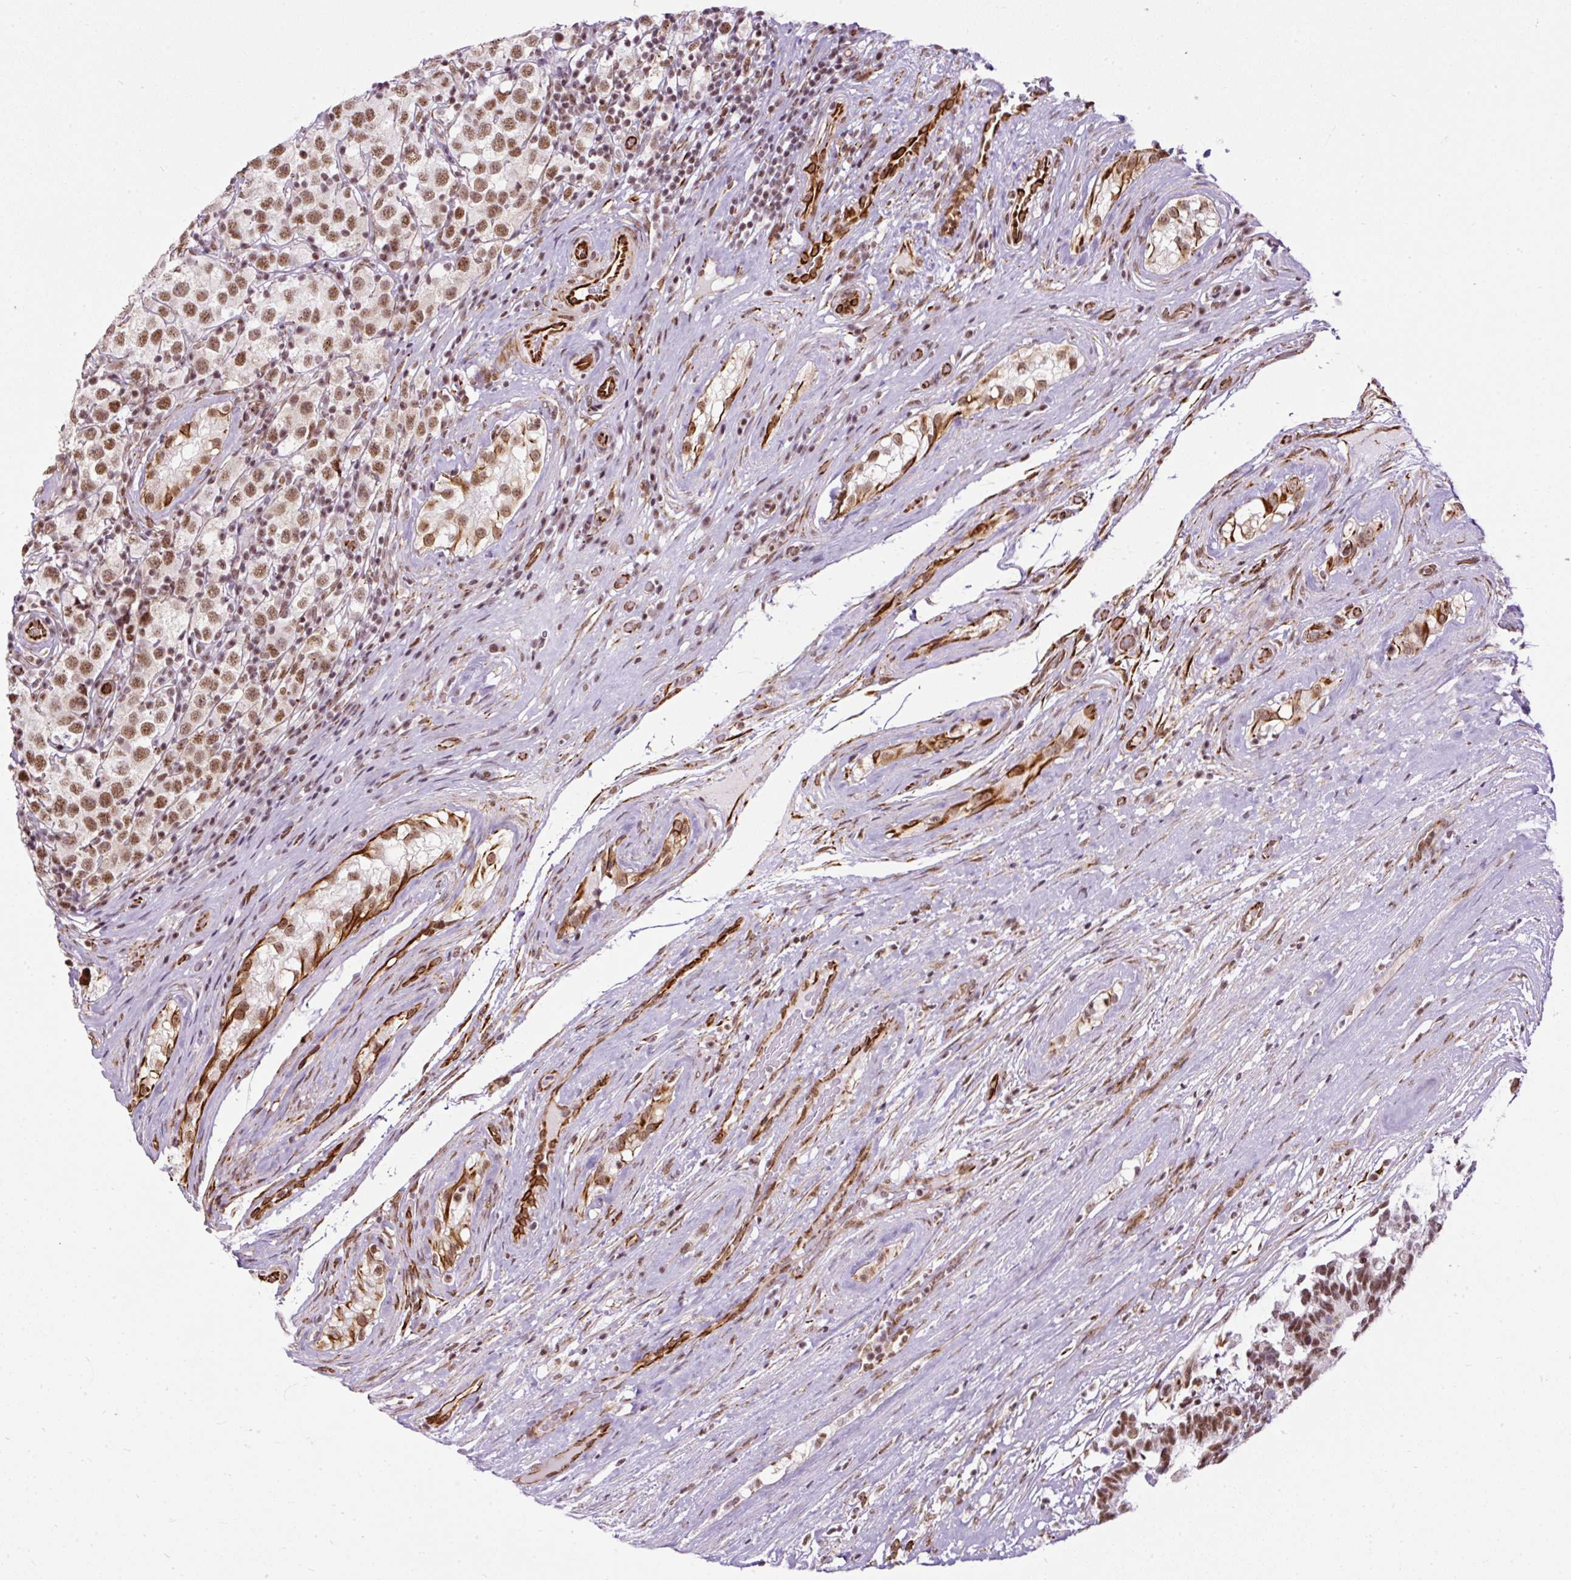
{"staining": {"intensity": "moderate", "quantity": ">75%", "location": "nuclear"}, "tissue": "testis cancer", "cell_type": "Tumor cells", "image_type": "cancer", "snomed": [{"axis": "morphology", "description": "Seminoma, NOS"}, {"axis": "morphology", "description": "Carcinoma, Embryonal, NOS"}, {"axis": "topography", "description": "Testis"}], "caption": "This is an image of immunohistochemistry staining of testis cancer (embryonal carcinoma), which shows moderate expression in the nuclear of tumor cells.", "gene": "LUC7L2", "patient": {"sex": "male", "age": 41}}